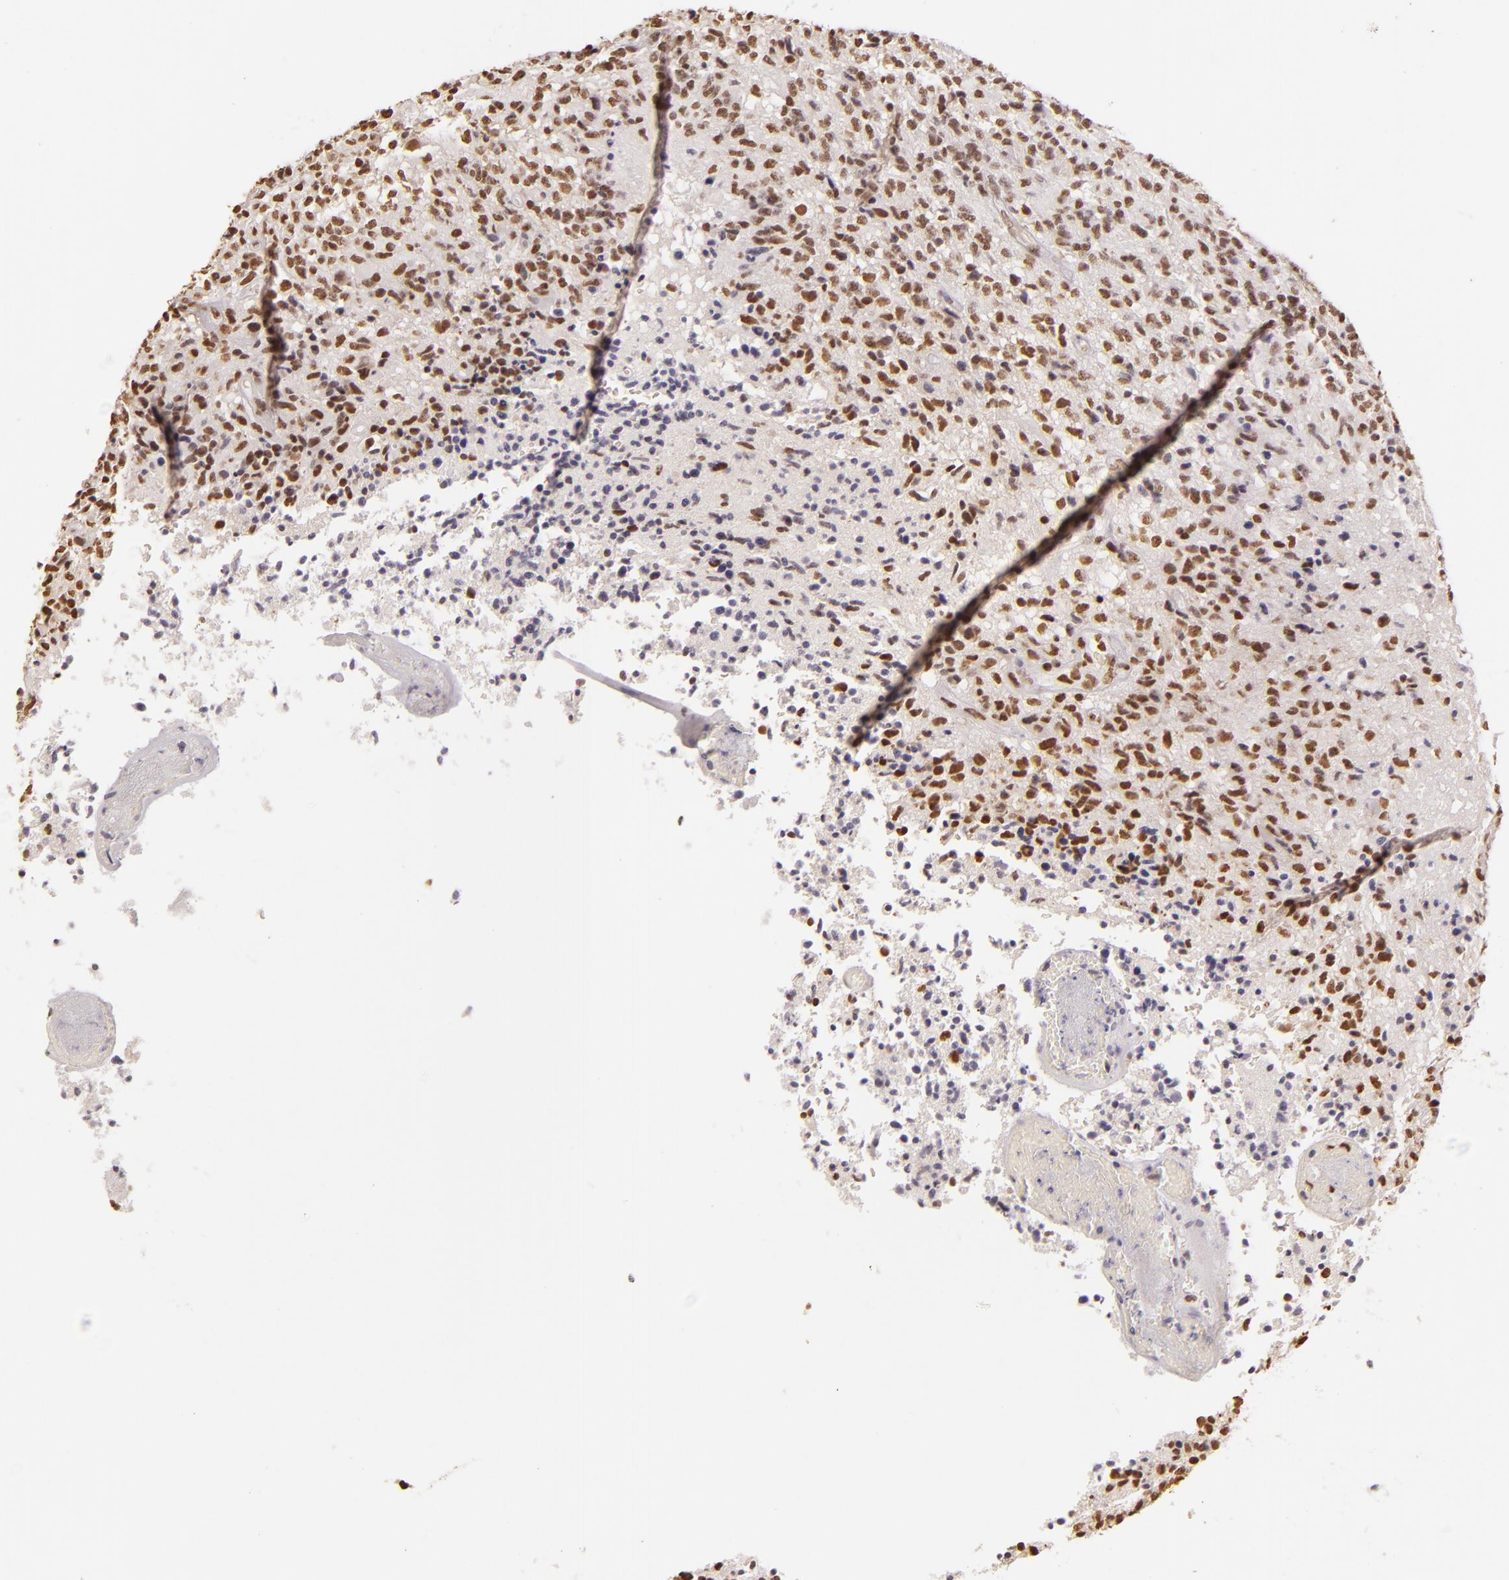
{"staining": {"intensity": "weak", "quantity": ">75%", "location": "nuclear"}, "tissue": "glioma", "cell_type": "Tumor cells", "image_type": "cancer", "snomed": [{"axis": "morphology", "description": "Glioma, malignant, High grade"}, {"axis": "topography", "description": "Brain"}], "caption": "IHC histopathology image of neoplastic tissue: human malignant glioma (high-grade) stained using immunohistochemistry demonstrates low levels of weak protein expression localized specifically in the nuclear of tumor cells, appearing as a nuclear brown color.", "gene": "PAPOLA", "patient": {"sex": "male", "age": 36}}